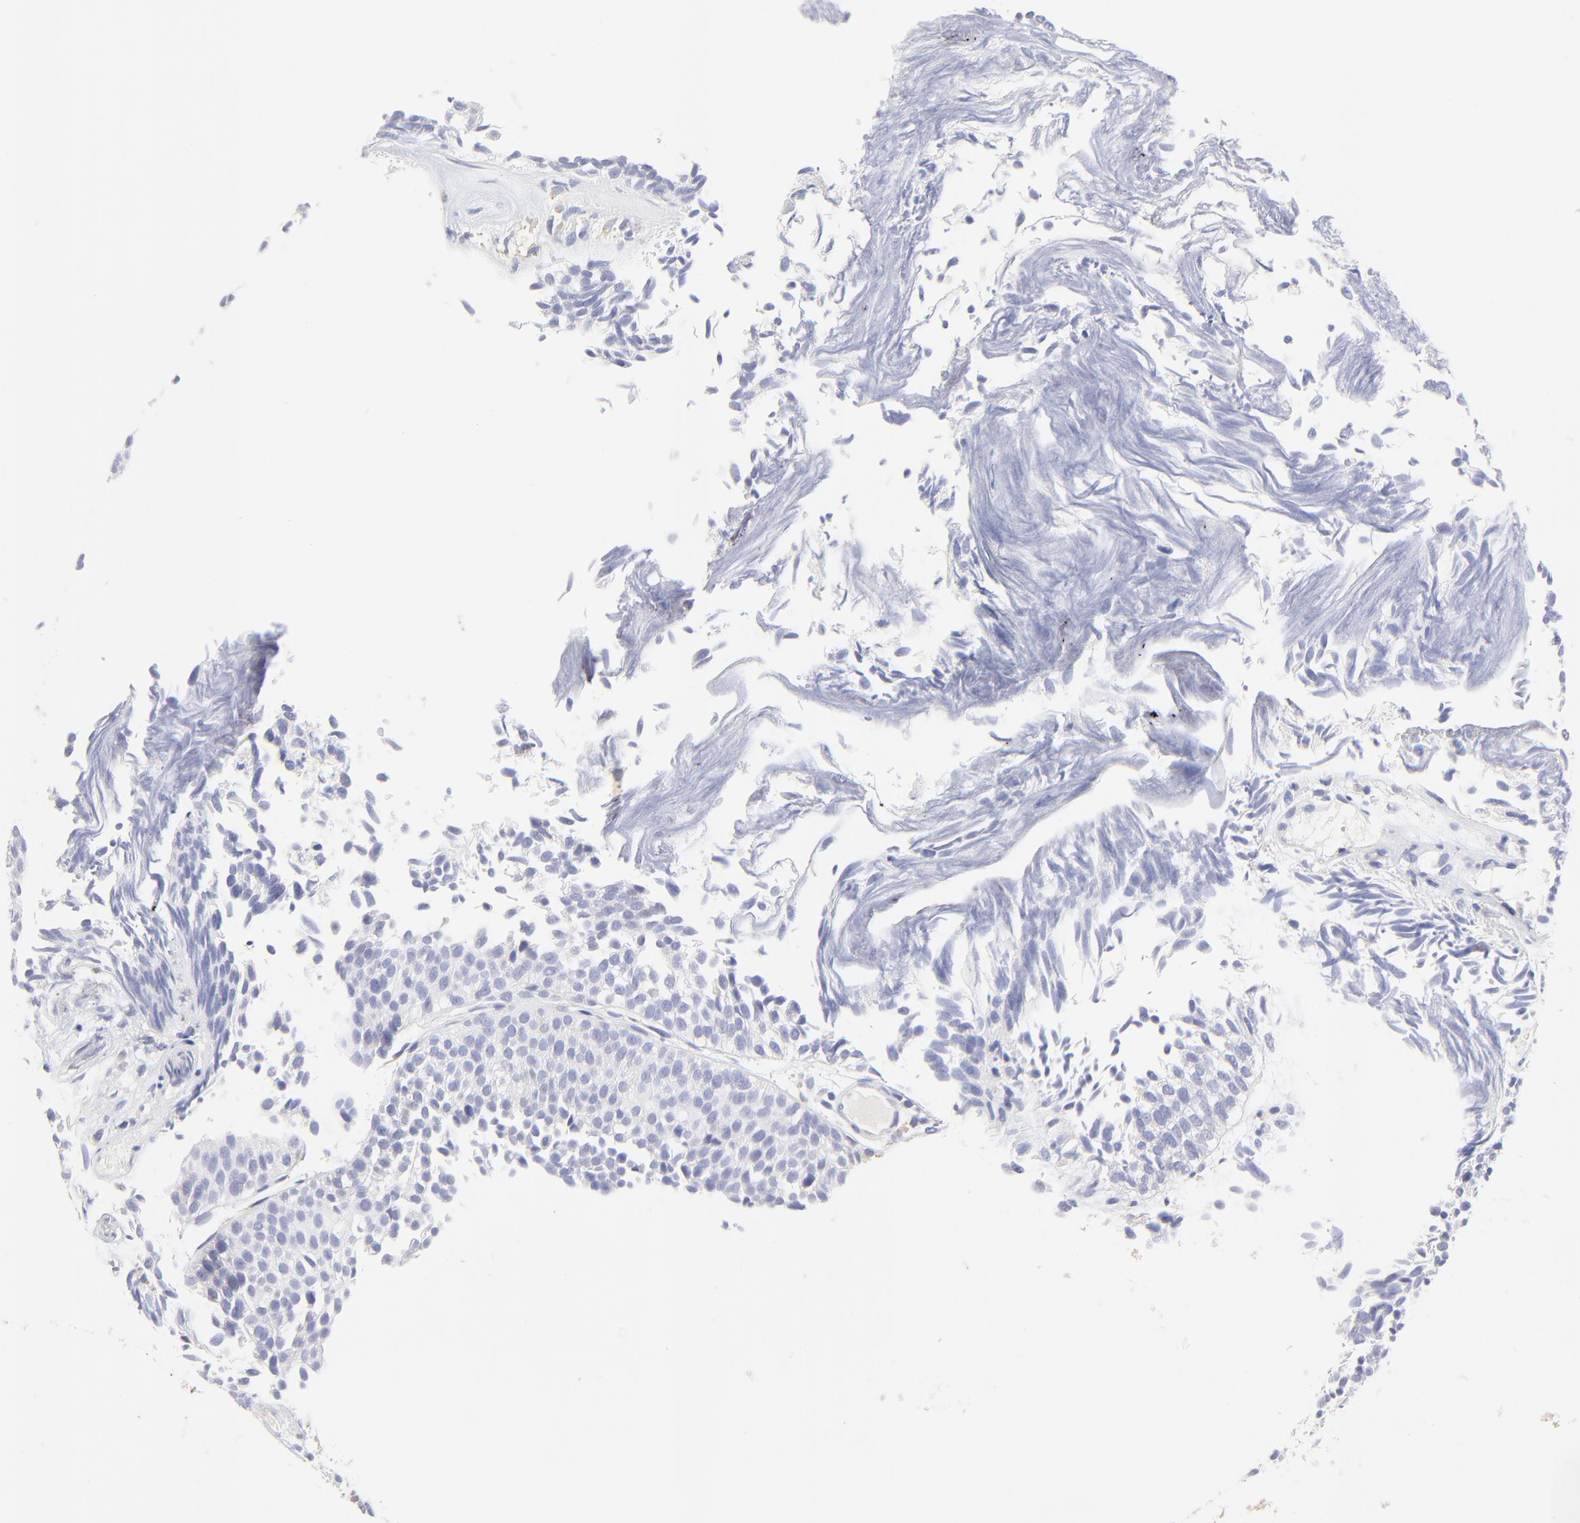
{"staining": {"intensity": "negative", "quantity": "none", "location": "none"}, "tissue": "urothelial cancer", "cell_type": "Tumor cells", "image_type": "cancer", "snomed": [{"axis": "morphology", "description": "Urothelial carcinoma, Low grade"}, {"axis": "topography", "description": "Urinary bladder"}], "caption": "Immunohistochemistry (IHC) image of urothelial carcinoma (low-grade) stained for a protein (brown), which reveals no positivity in tumor cells.", "gene": "LHFPL1", "patient": {"sex": "male", "age": 84}}